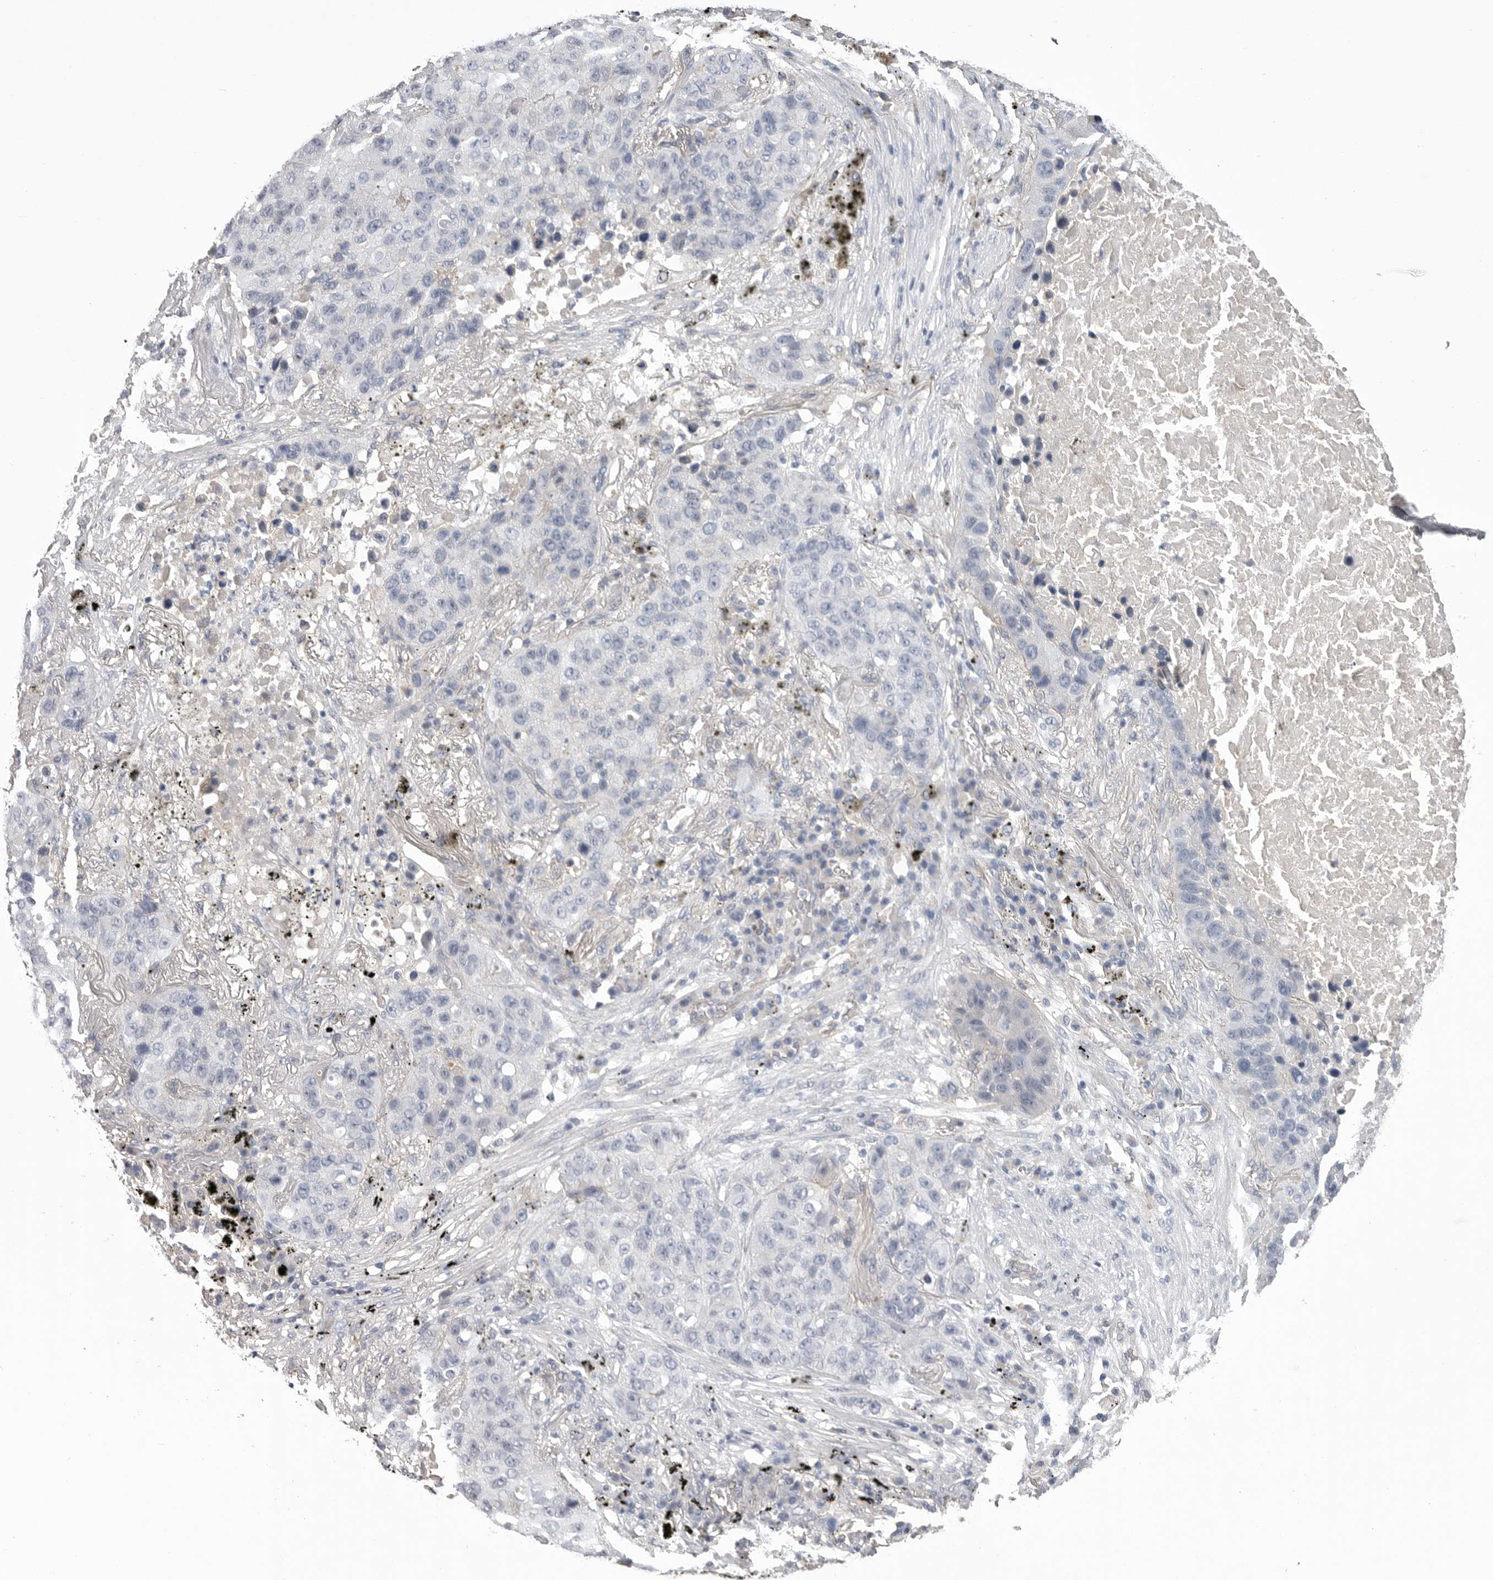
{"staining": {"intensity": "negative", "quantity": "none", "location": "none"}, "tissue": "lung cancer", "cell_type": "Tumor cells", "image_type": "cancer", "snomed": [{"axis": "morphology", "description": "Squamous cell carcinoma, NOS"}, {"axis": "topography", "description": "Lung"}], "caption": "Immunohistochemistry histopathology image of neoplastic tissue: human squamous cell carcinoma (lung) stained with DAB (3,3'-diaminobenzidine) demonstrates no significant protein positivity in tumor cells.", "gene": "NECTIN2", "patient": {"sex": "male", "age": 57}}